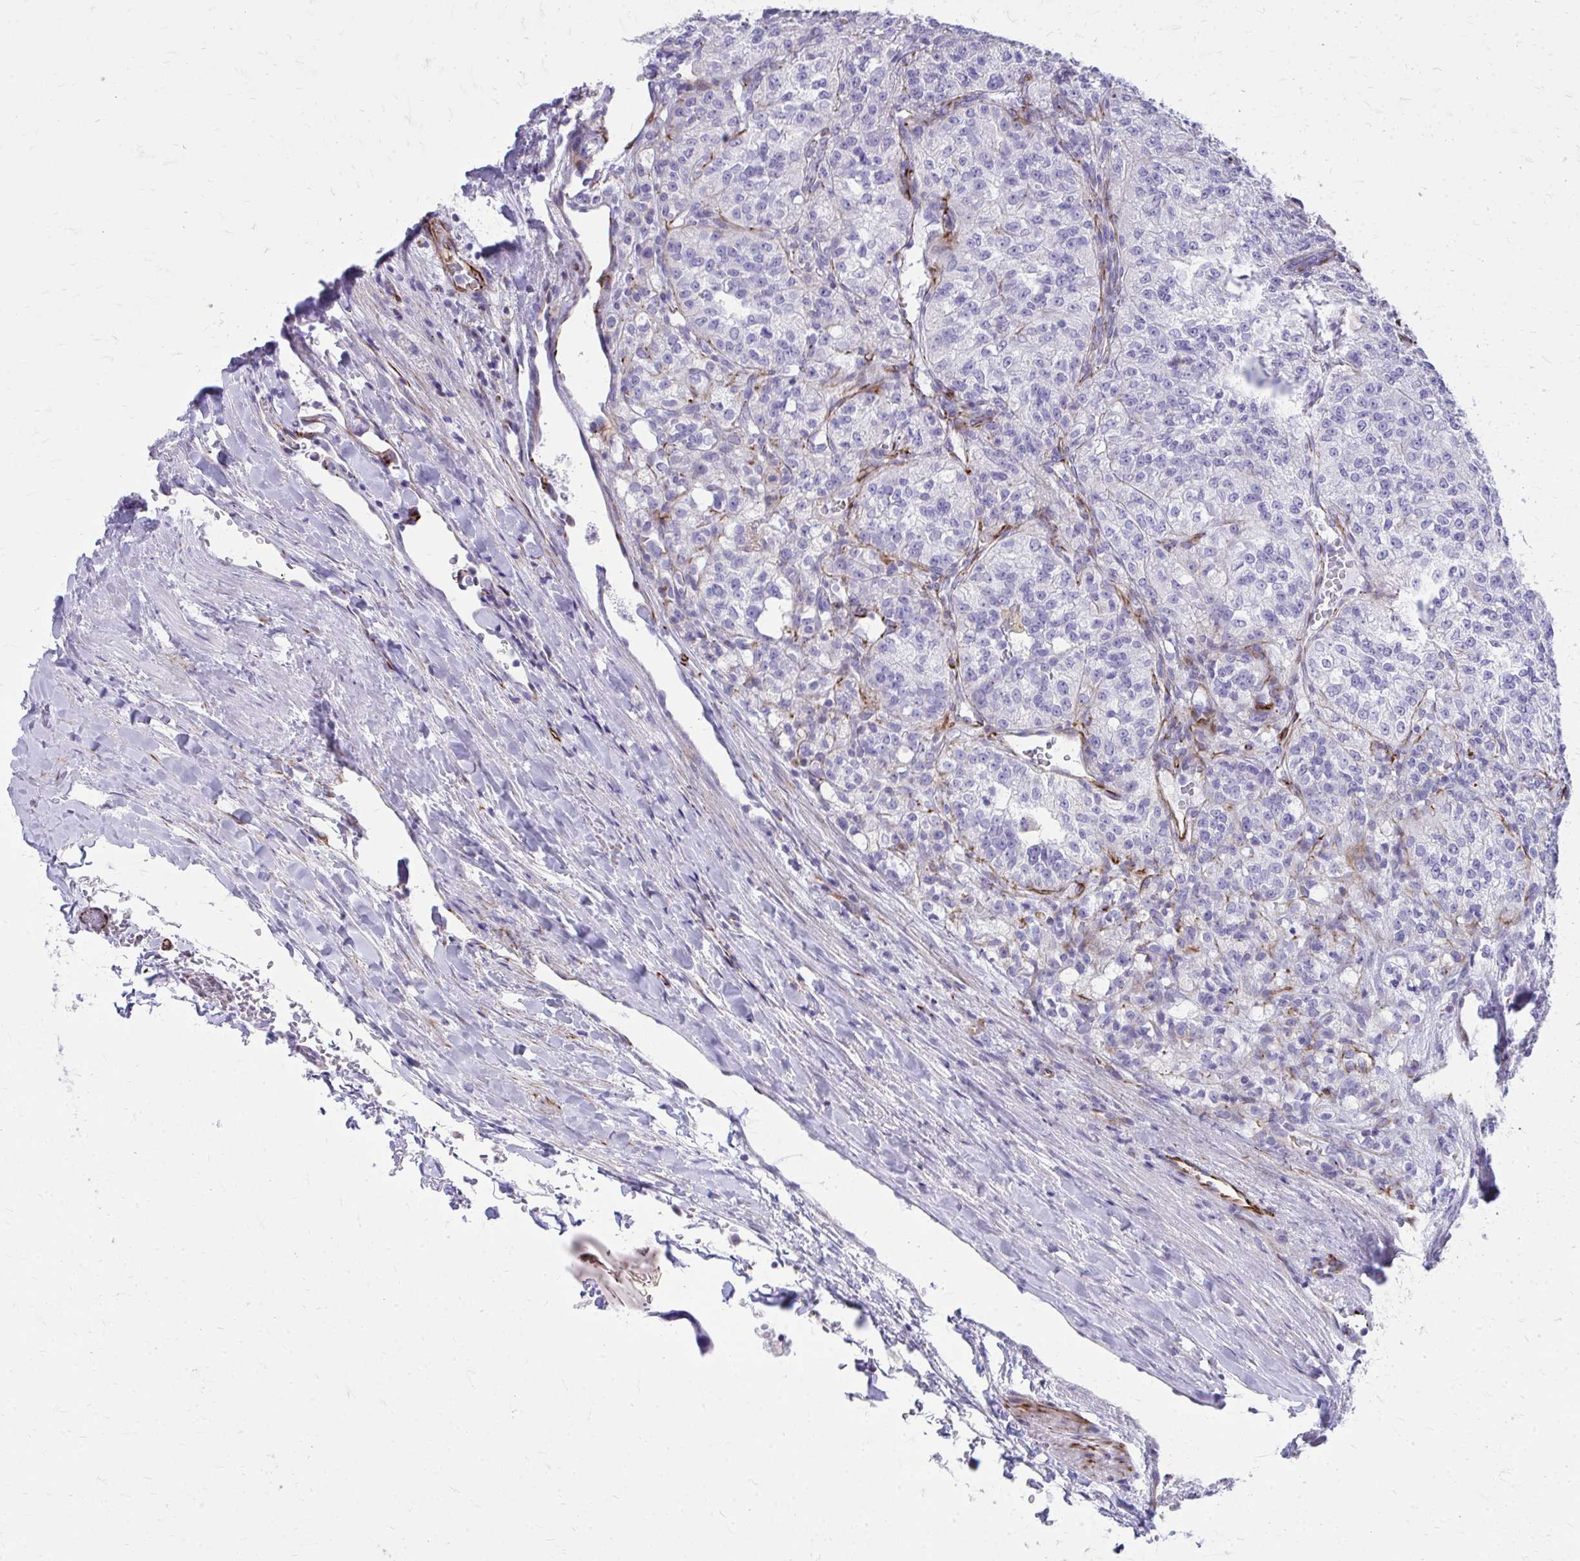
{"staining": {"intensity": "negative", "quantity": "none", "location": "none"}, "tissue": "renal cancer", "cell_type": "Tumor cells", "image_type": "cancer", "snomed": [{"axis": "morphology", "description": "Adenocarcinoma, NOS"}, {"axis": "topography", "description": "Kidney"}], "caption": "Immunohistochemical staining of human renal cancer (adenocarcinoma) demonstrates no significant positivity in tumor cells.", "gene": "TRIM6", "patient": {"sex": "female", "age": 63}}